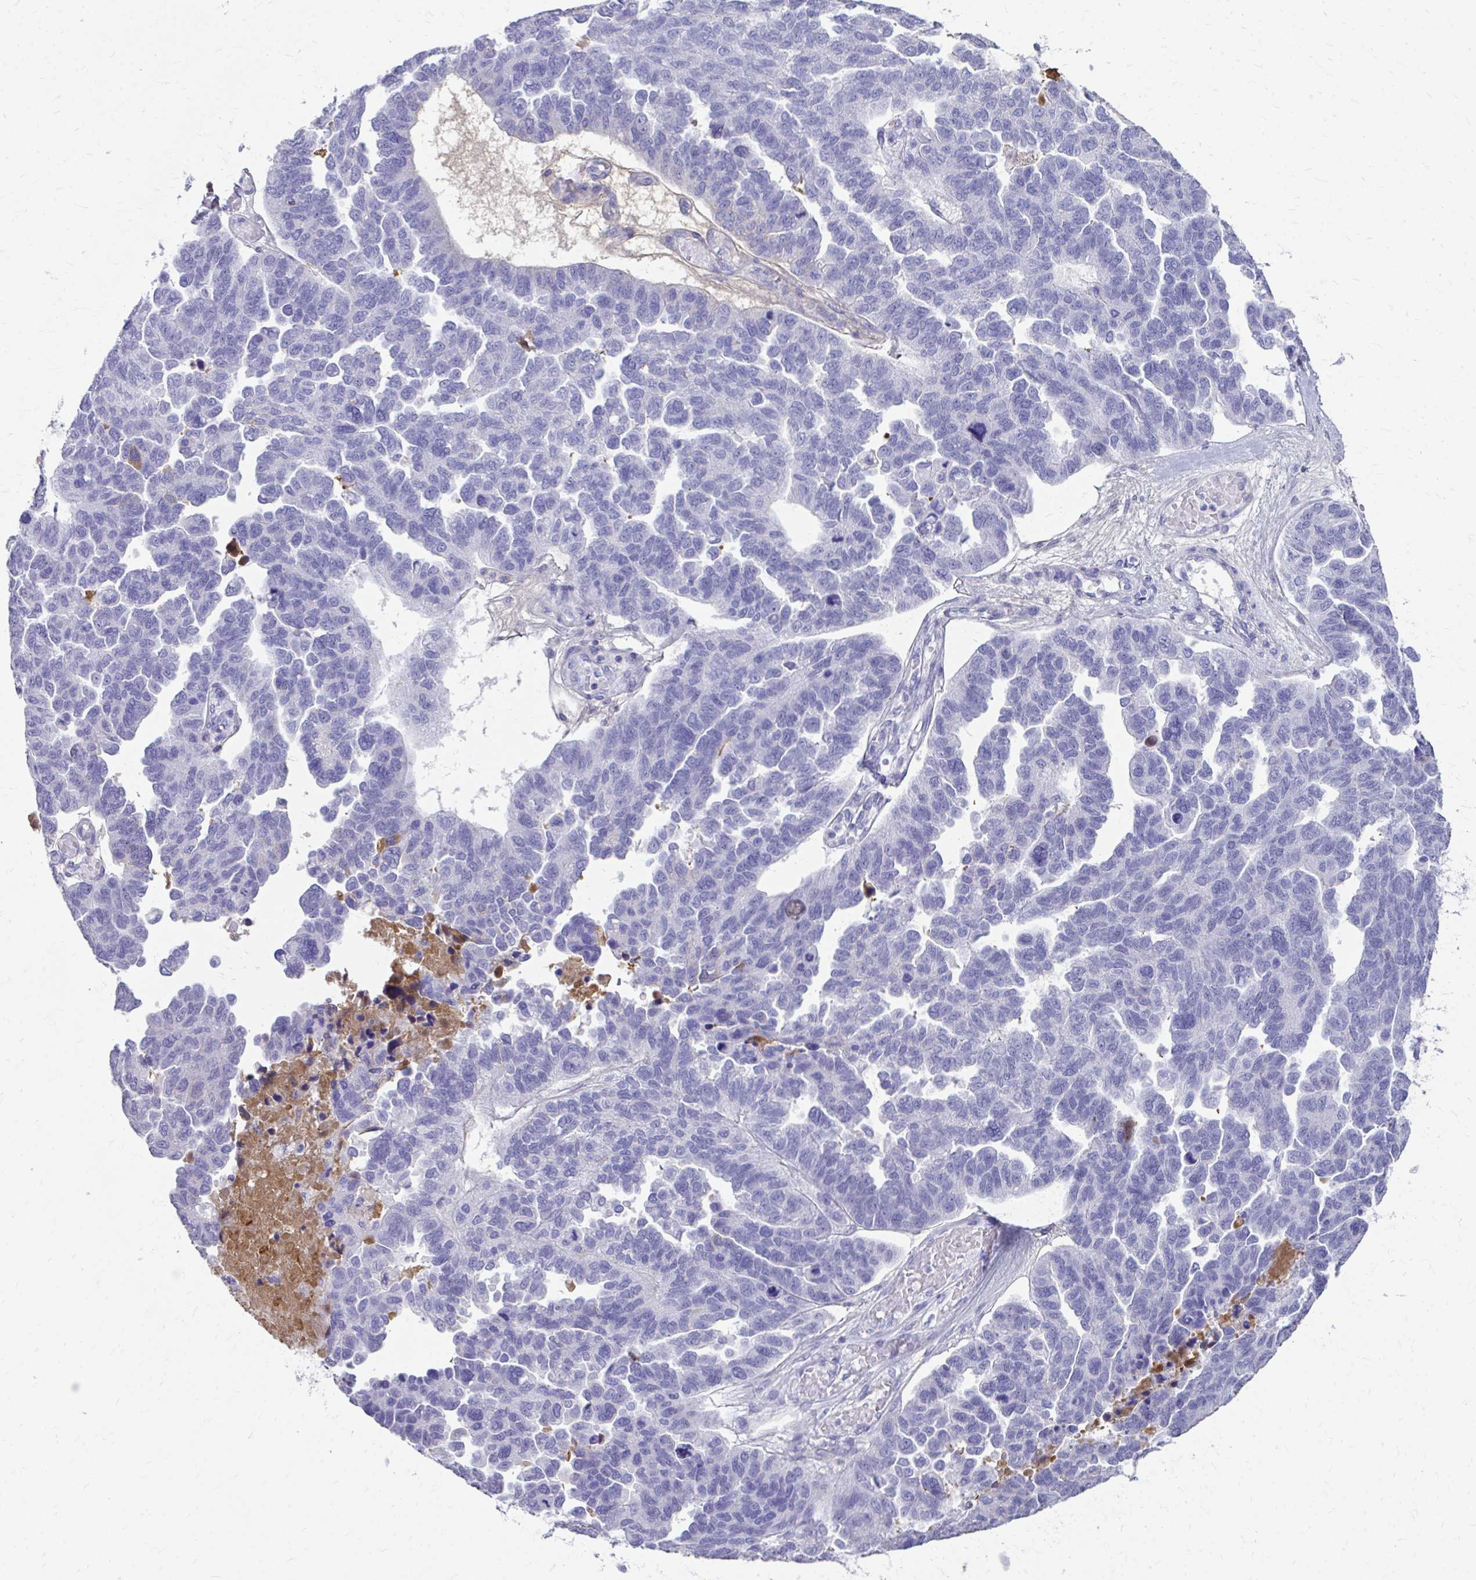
{"staining": {"intensity": "negative", "quantity": "none", "location": "none"}, "tissue": "ovarian cancer", "cell_type": "Tumor cells", "image_type": "cancer", "snomed": [{"axis": "morphology", "description": "Cystadenocarcinoma, serous, NOS"}, {"axis": "topography", "description": "Ovary"}], "caption": "An immunohistochemistry image of ovarian cancer is shown. There is no staining in tumor cells of ovarian cancer.", "gene": "CFH", "patient": {"sex": "female", "age": 64}}